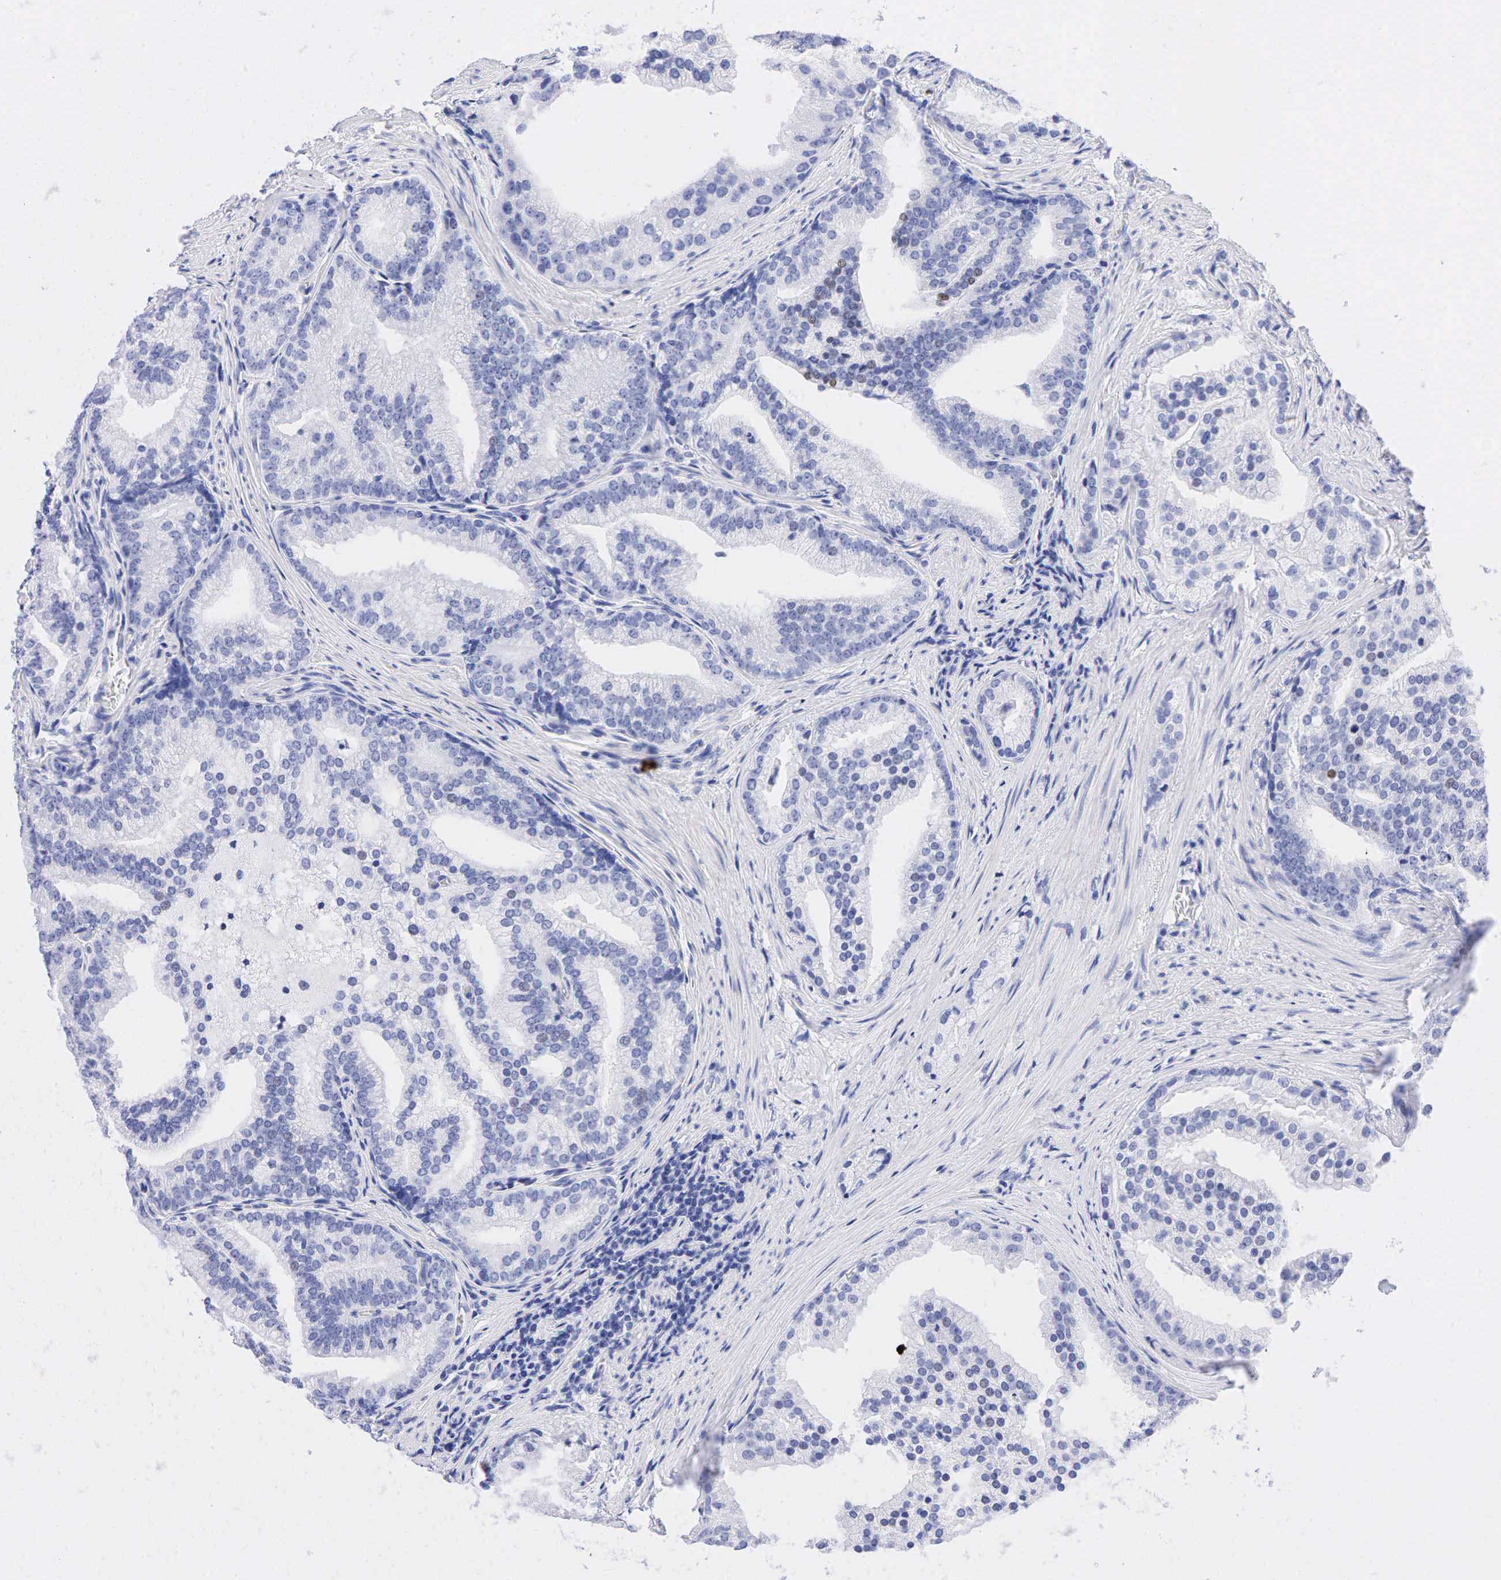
{"staining": {"intensity": "weak", "quantity": "<25%", "location": "nuclear"}, "tissue": "prostate cancer", "cell_type": "Tumor cells", "image_type": "cancer", "snomed": [{"axis": "morphology", "description": "Adenocarcinoma, Low grade"}, {"axis": "topography", "description": "Prostate"}], "caption": "IHC photomicrograph of human prostate cancer stained for a protein (brown), which exhibits no positivity in tumor cells. (Brightfield microscopy of DAB immunohistochemistry (IHC) at high magnification).", "gene": "NKX2-1", "patient": {"sex": "male", "age": 71}}